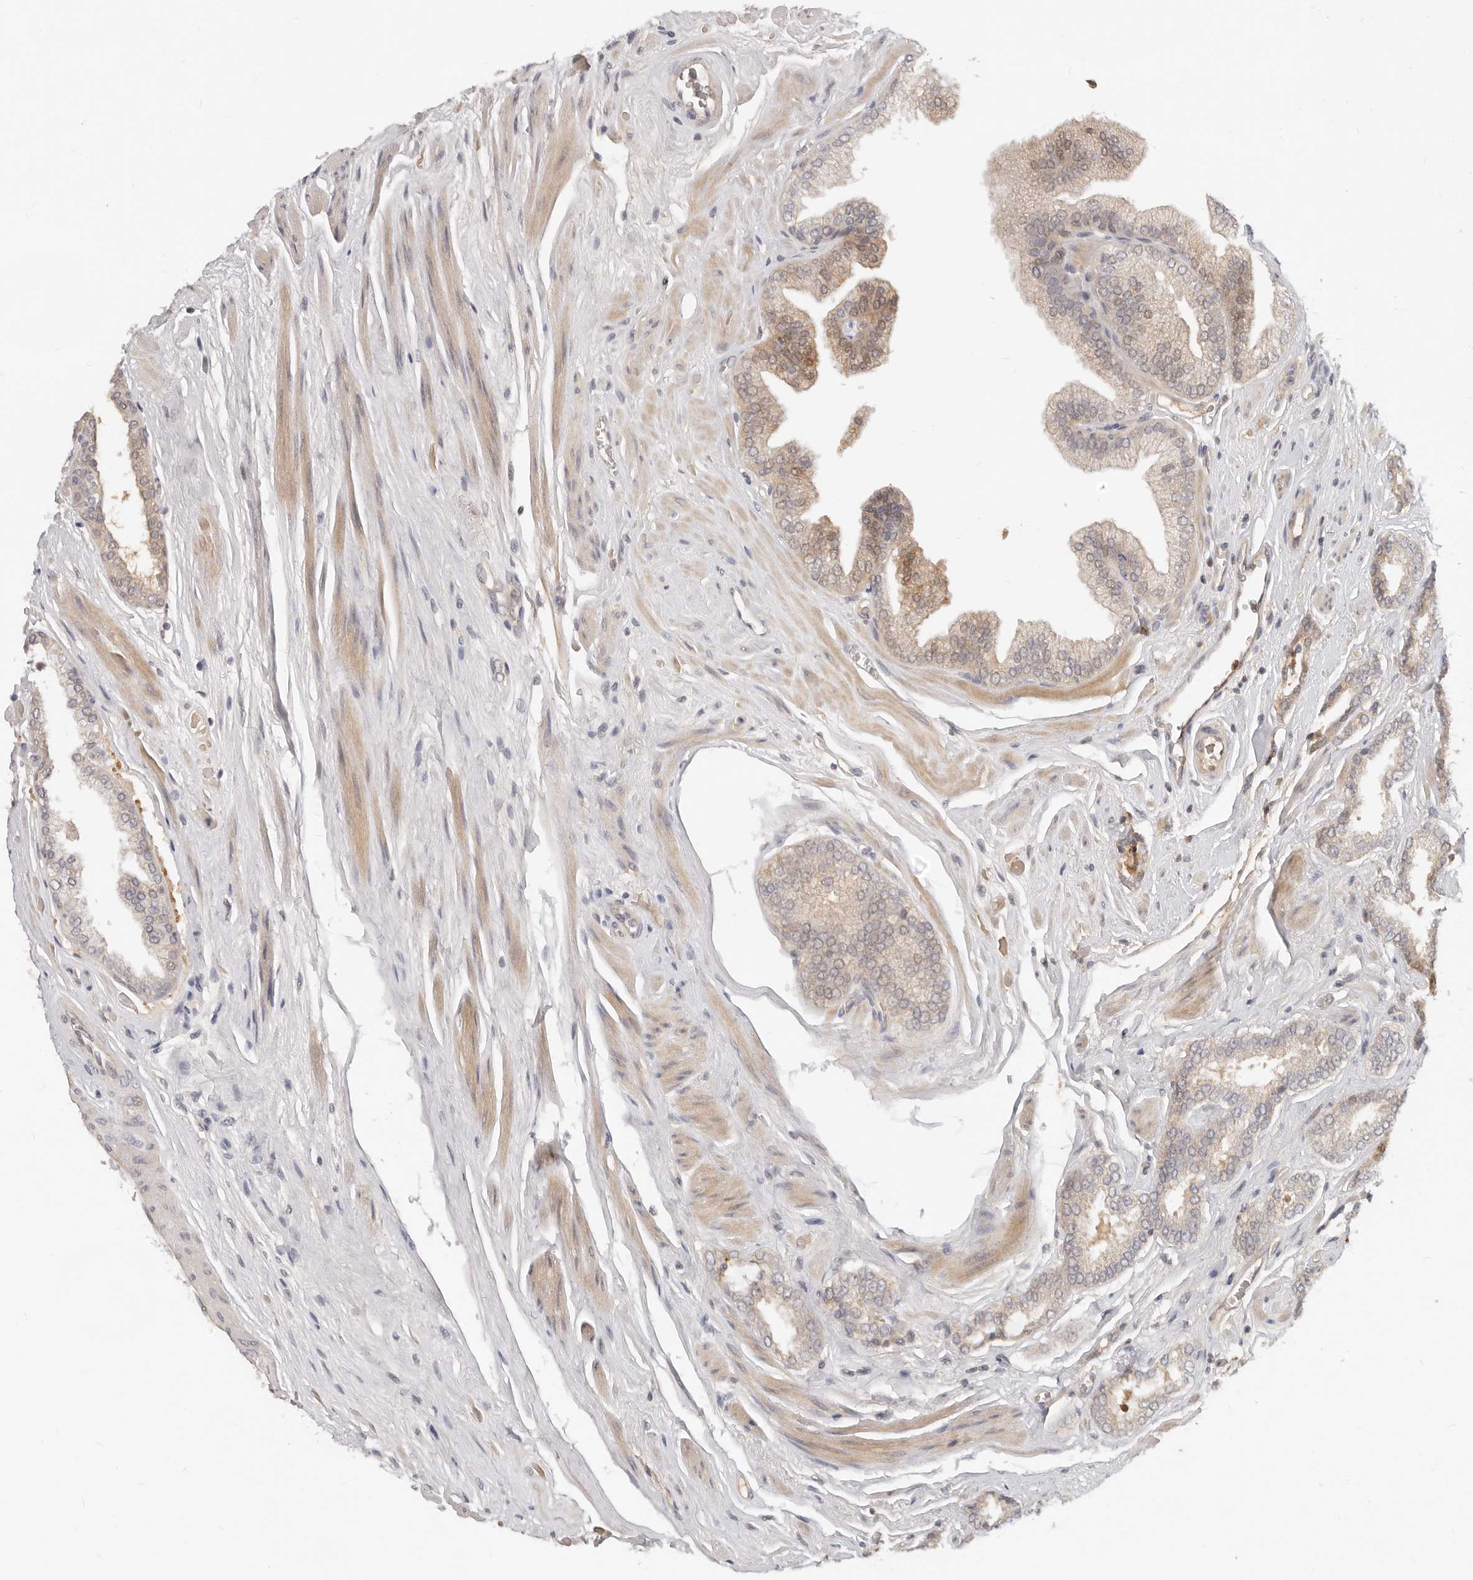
{"staining": {"intensity": "weak", "quantity": "<25%", "location": "cytoplasmic/membranous,nuclear"}, "tissue": "prostate cancer", "cell_type": "Tumor cells", "image_type": "cancer", "snomed": [{"axis": "morphology", "description": "Adenocarcinoma, Low grade"}, {"axis": "topography", "description": "Prostate"}], "caption": "An immunohistochemistry (IHC) image of adenocarcinoma (low-grade) (prostate) is shown. There is no staining in tumor cells of adenocarcinoma (low-grade) (prostate).", "gene": "USP49", "patient": {"sex": "male", "age": 62}}